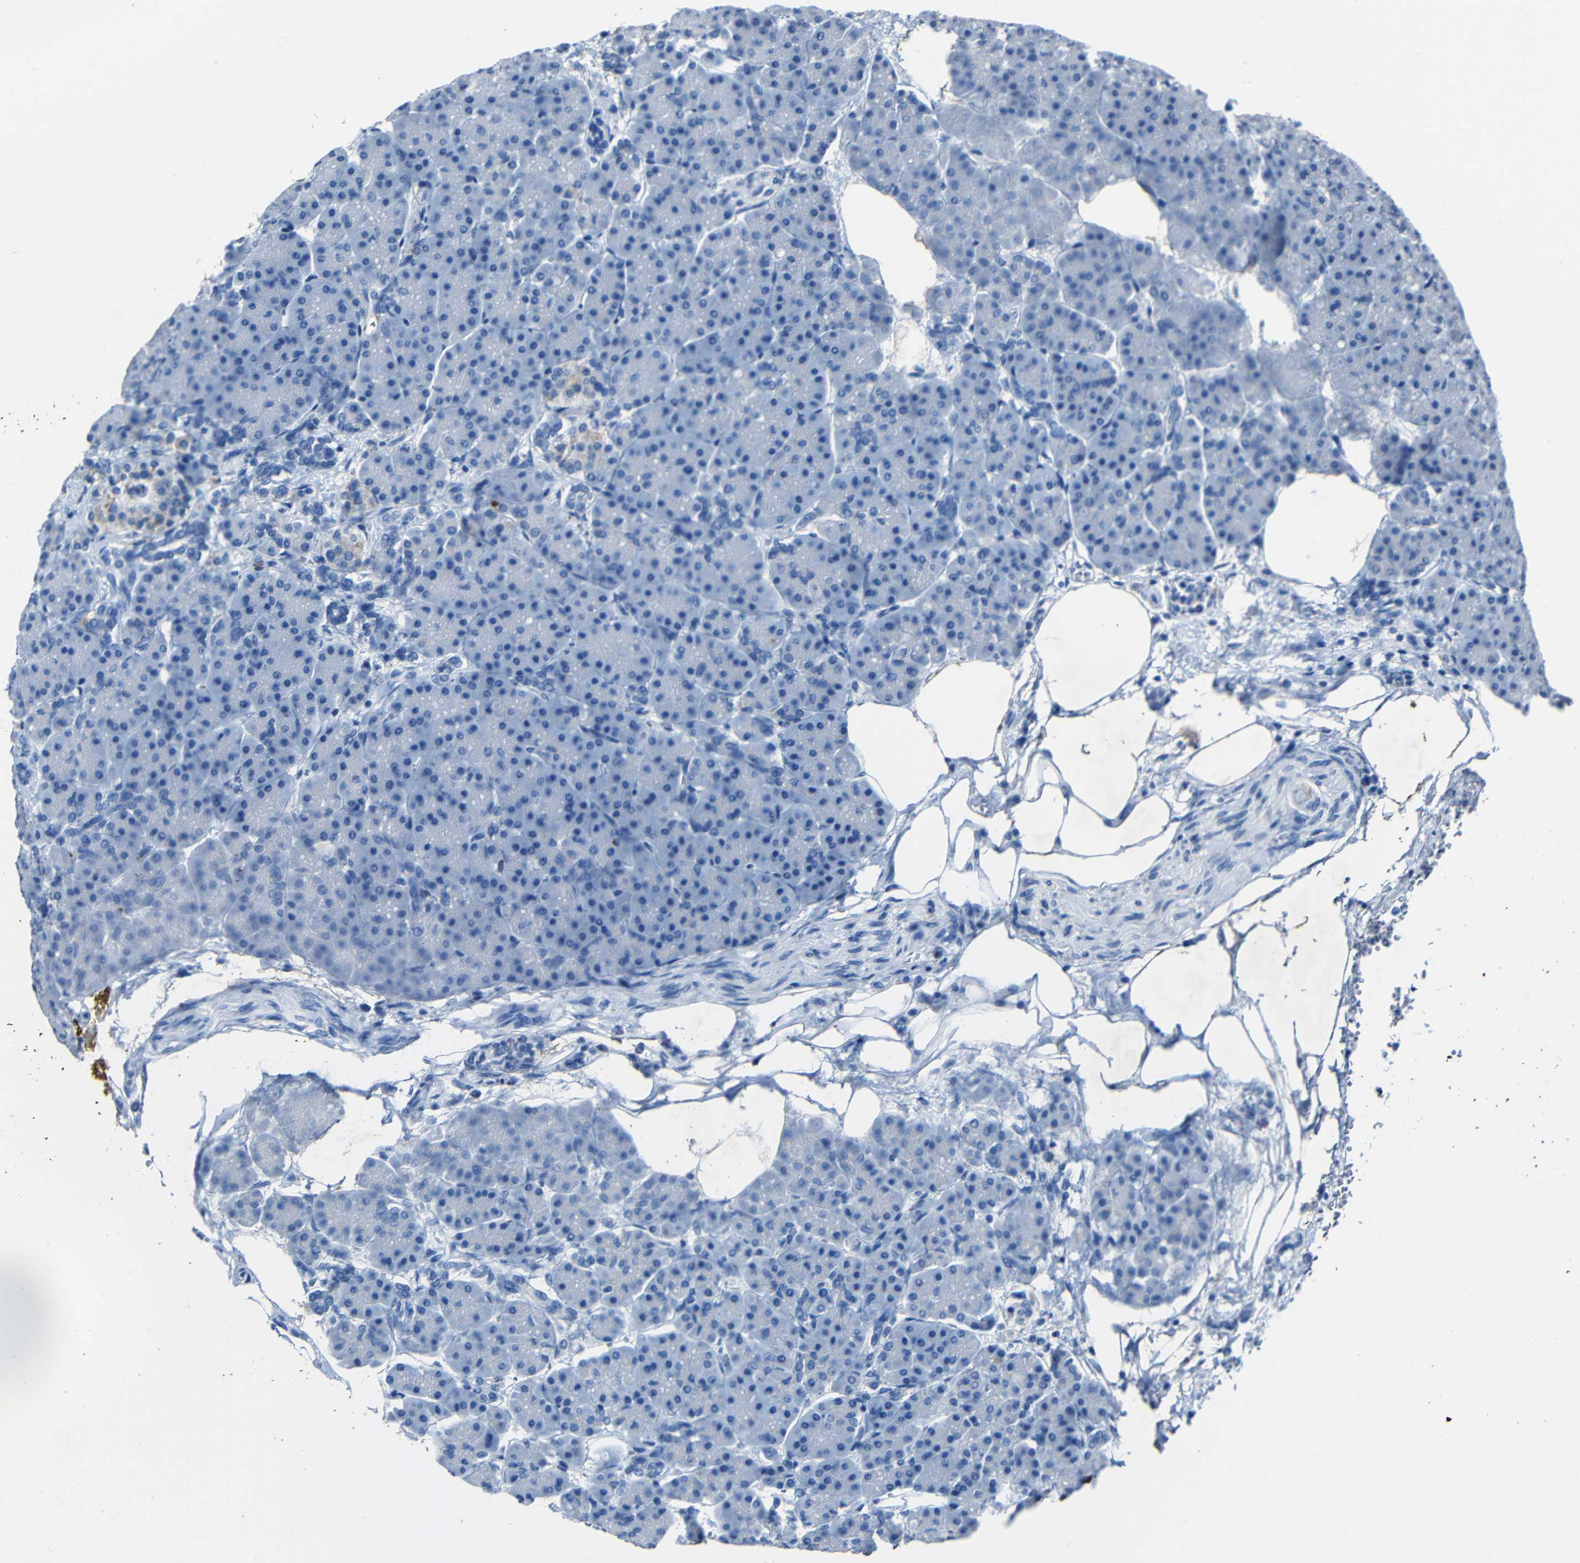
{"staining": {"intensity": "negative", "quantity": "none", "location": "none"}, "tissue": "pancreas", "cell_type": "Exocrine glandular cells", "image_type": "normal", "snomed": [{"axis": "morphology", "description": "Normal tissue, NOS"}, {"axis": "topography", "description": "Pancreas"}], "caption": "A micrograph of pancreas stained for a protein reveals no brown staining in exocrine glandular cells. (Stains: DAB (3,3'-diaminobenzidine) IHC with hematoxylin counter stain, Microscopy: brightfield microscopy at high magnification).", "gene": "CLDN11", "patient": {"sex": "female", "age": 70}}